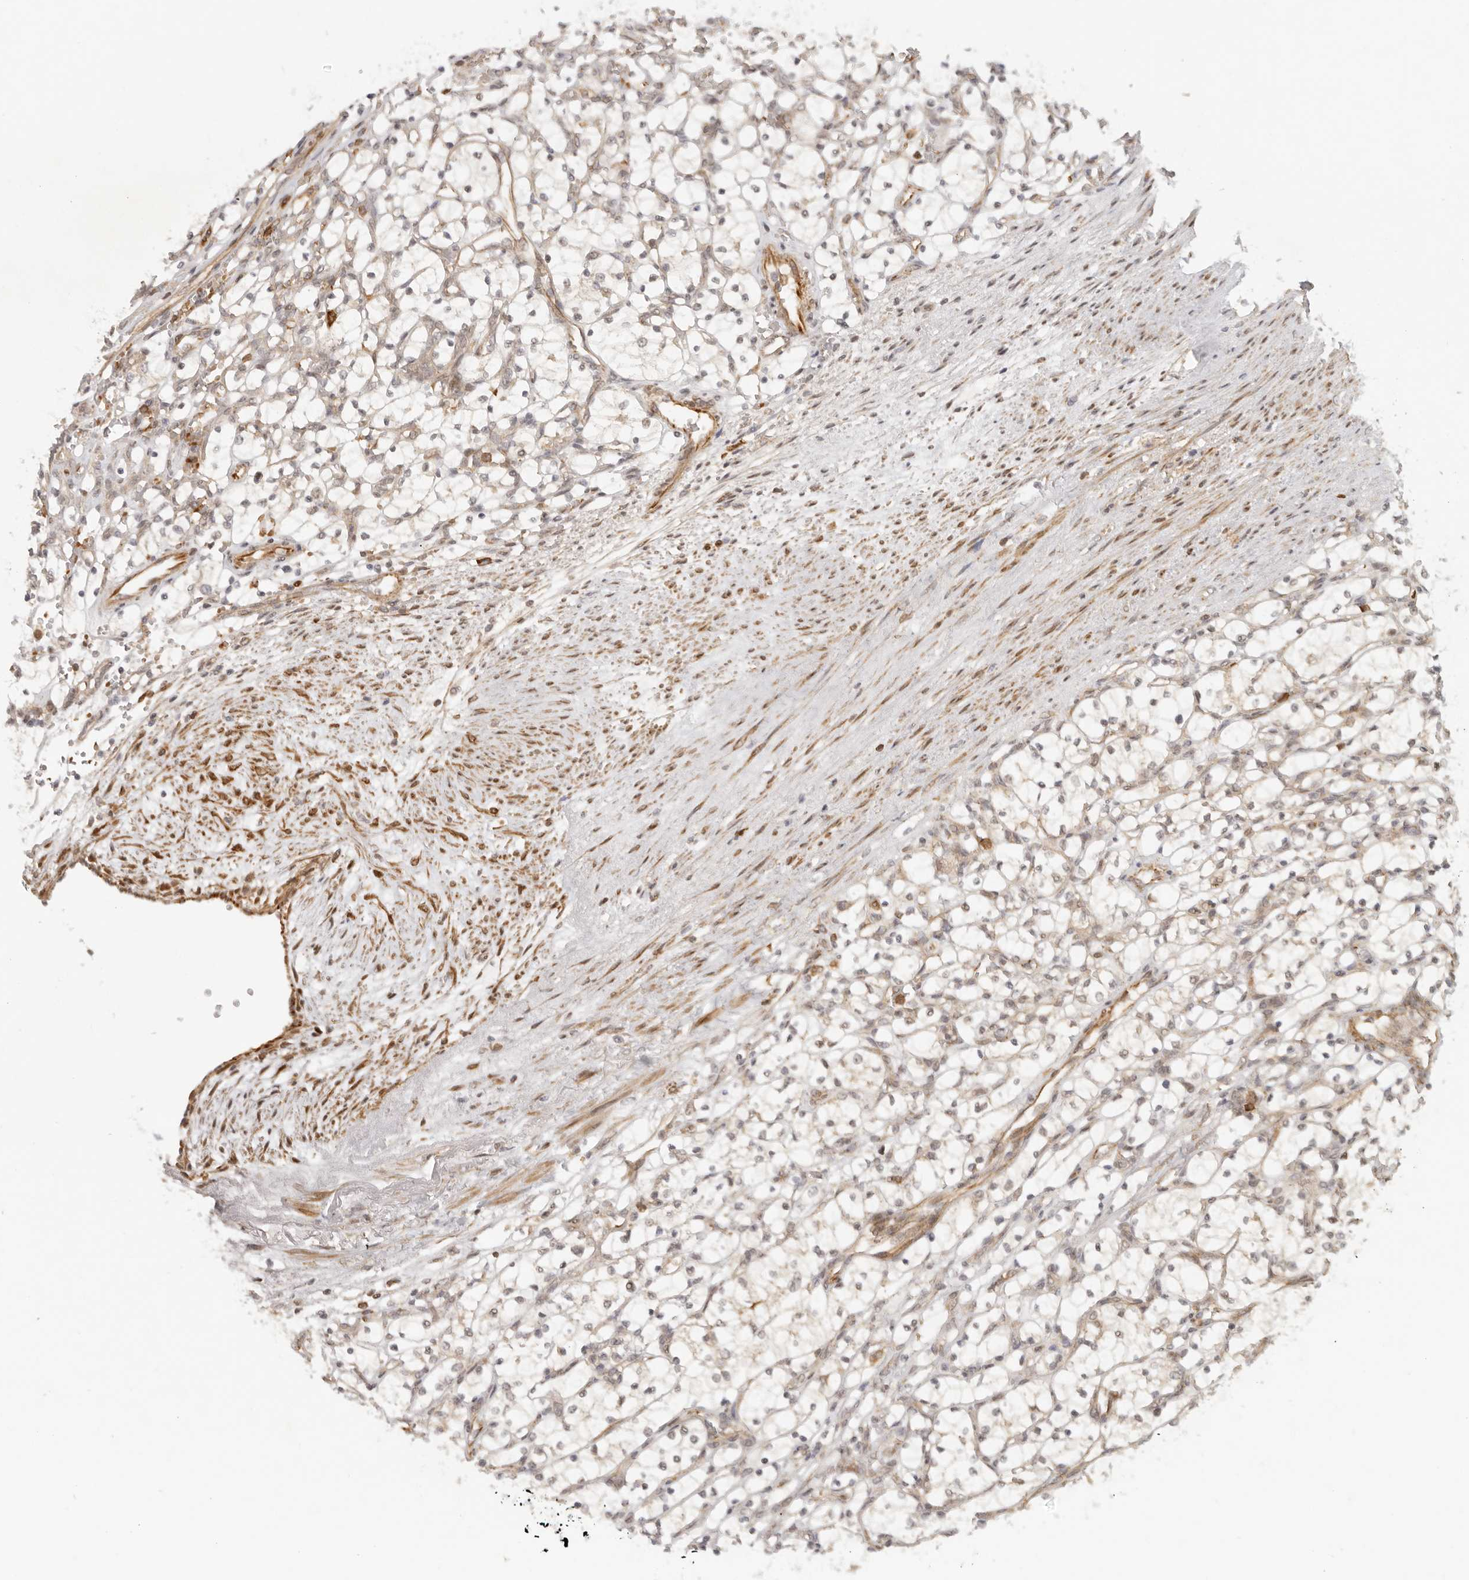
{"staining": {"intensity": "weak", "quantity": ">75%", "location": "cytoplasmic/membranous"}, "tissue": "renal cancer", "cell_type": "Tumor cells", "image_type": "cancer", "snomed": [{"axis": "morphology", "description": "Adenocarcinoma, NOS"}, {"axis": "topography", "description": "Kidney"}], "caption": "Adenocarcinoma (renal) tissue demonstrates weak cytoplasmic/membranous expression in approximately >75% of tumor cells, visualized by immunohistochemistry. The protein of interest is stained brown, and the nuclei are stained in blue (DAB IHC with brightfield microscopy, high magnification).", "gene": "AHDC1", "patient": {"sex": "female", "age": 69}}